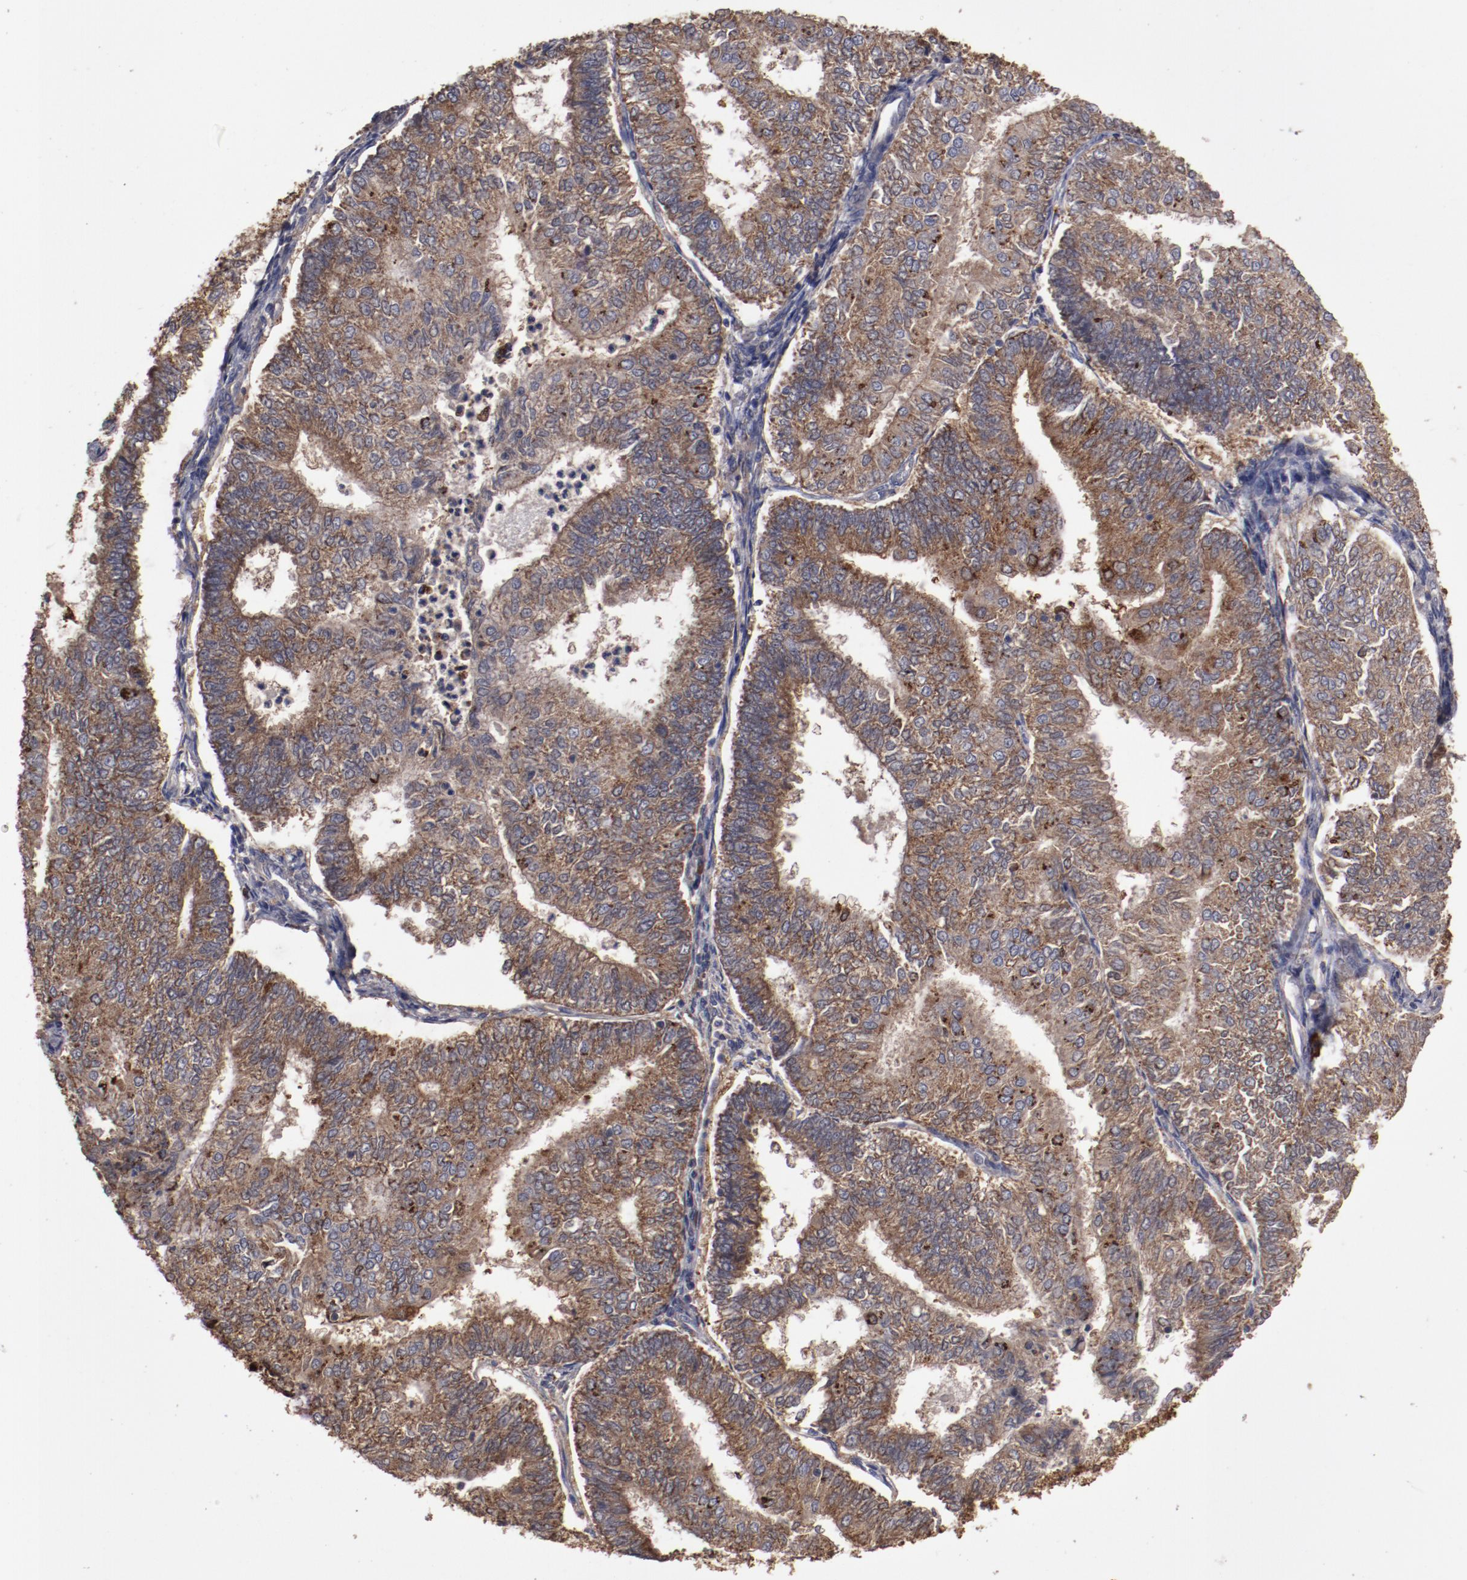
{"staining": {"intensity": "strong", "quantity": ">75%", "location": "cytoplasmic/membranous"}, "tissue": "endometrial cancer", "cell_type": "Tumor cells", "image_type": "cancer", "snomed": [{"axis": "morphology", "description": "Adenocarcinoma, NOS"}, {"axis": "topography", "description": "Endometrium"}], "caption": "Immunohistochemical staining of endometrial adenocarcinoma displays high levels of strong cytoplasmic/membranous positivity in approximately >75% of tumor cells.", "gene": "LRRC75B", "patient": {"sex": "female", "age": 59}}